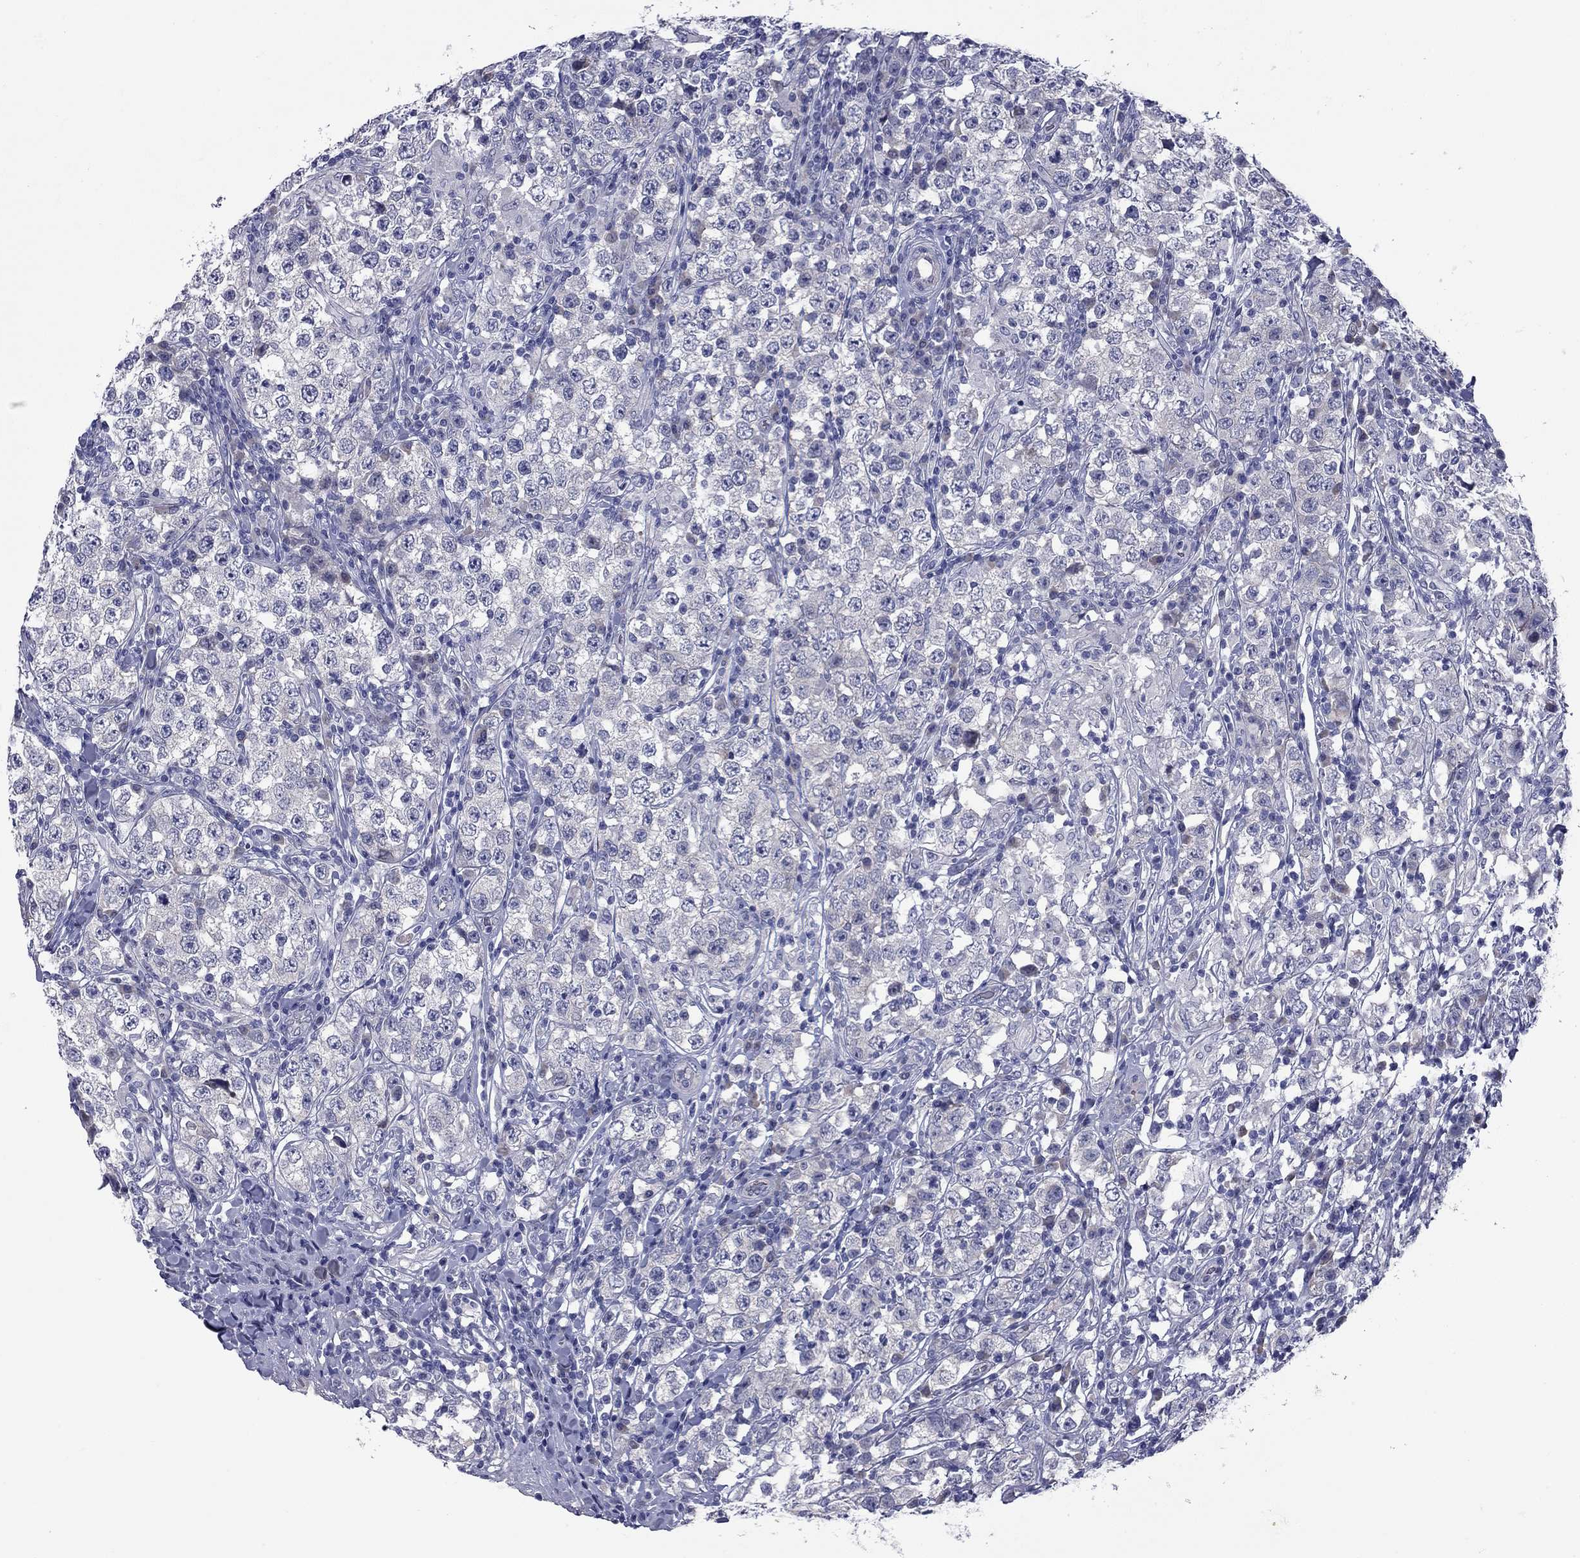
{"staining": {"intensity": "negative", "quantity": "none", "location": "none"}, "tissue": "testis cancer", "cell_type": "Tumor cells", "image_type": "cancer", "snomed": [{"axis": "morphology", "description": "Seminoma, NOS"}, {"axis": "morphology", "description": "Carcinoma, Embryonal, NOS"}, {"axis": "topography", "description": "Testis"}], "caption": "Immunohistochemical staining of testis cancer demonstrates no significant staining in tumor cells. (Stains: DAB IHC with hematoxylin counter stain, Microscopy: brightfield microscopy at high magnification).", "gene": "UNC119B", "patient": {"sex": "male", "age": 41}}